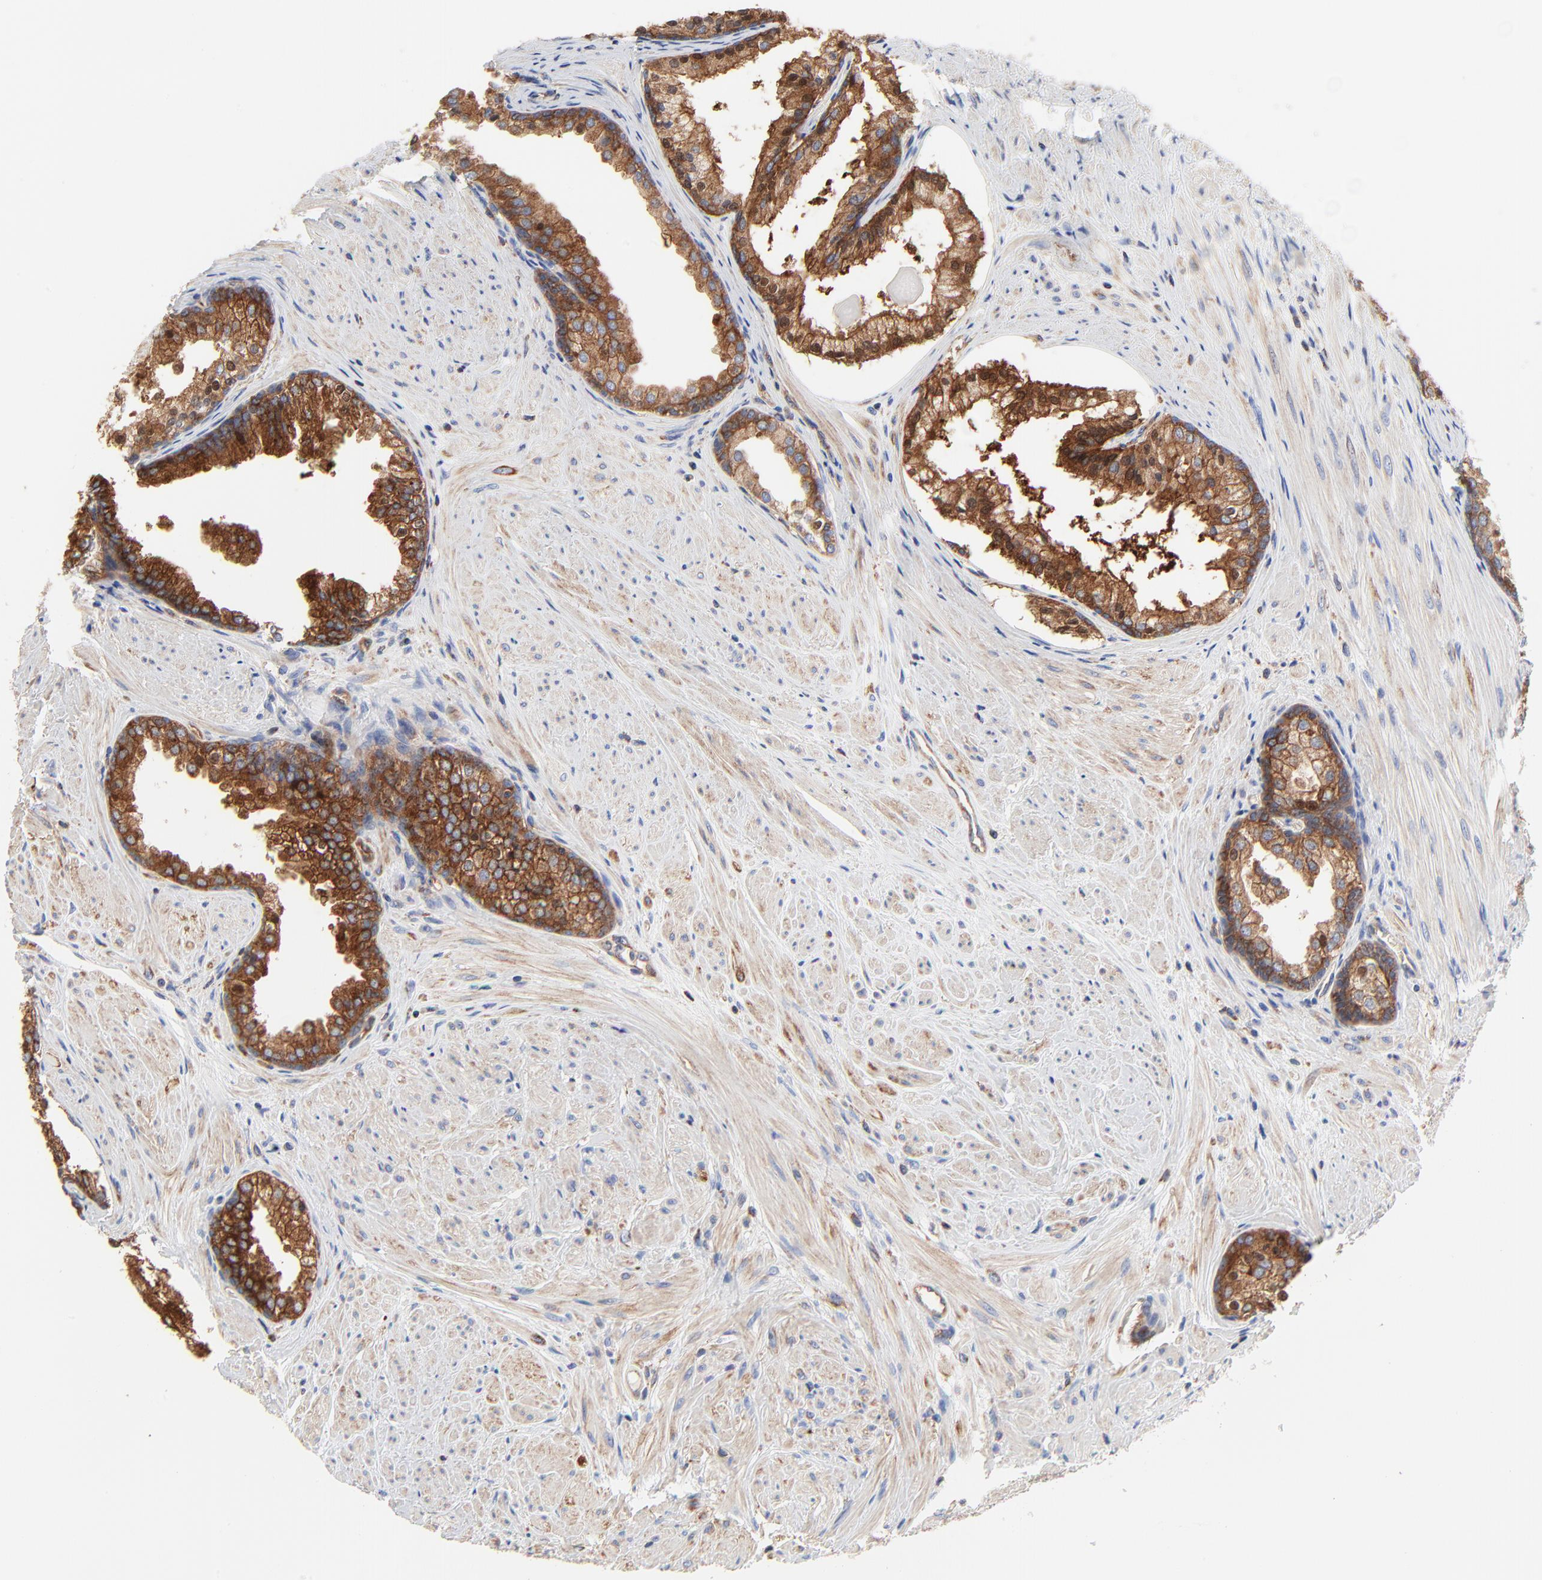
{"staining": {"intensity": "strong", "quantity": ">75%", "location": "cytoplasmic/membranous"}, "tissue": "prostate cancer", "cell_type": "Tumor cells", "image_type": "cancer", "snomed": [{"axis": "morphology", "description": "Adenocarcinoma, Medium grade"}, {"axis": "topography", "description": "Prostate"}], "caption": "Approximately >75% of tumor cells in human prostate cancer (adenocarcinoma (medium-grade)) demonstrate strong cytoplasmic/membranous protein expression as visualized by brown immunohistochemical staining.", "gene": "CD2AP", "patient": {"sex": "male", "age": 70}}